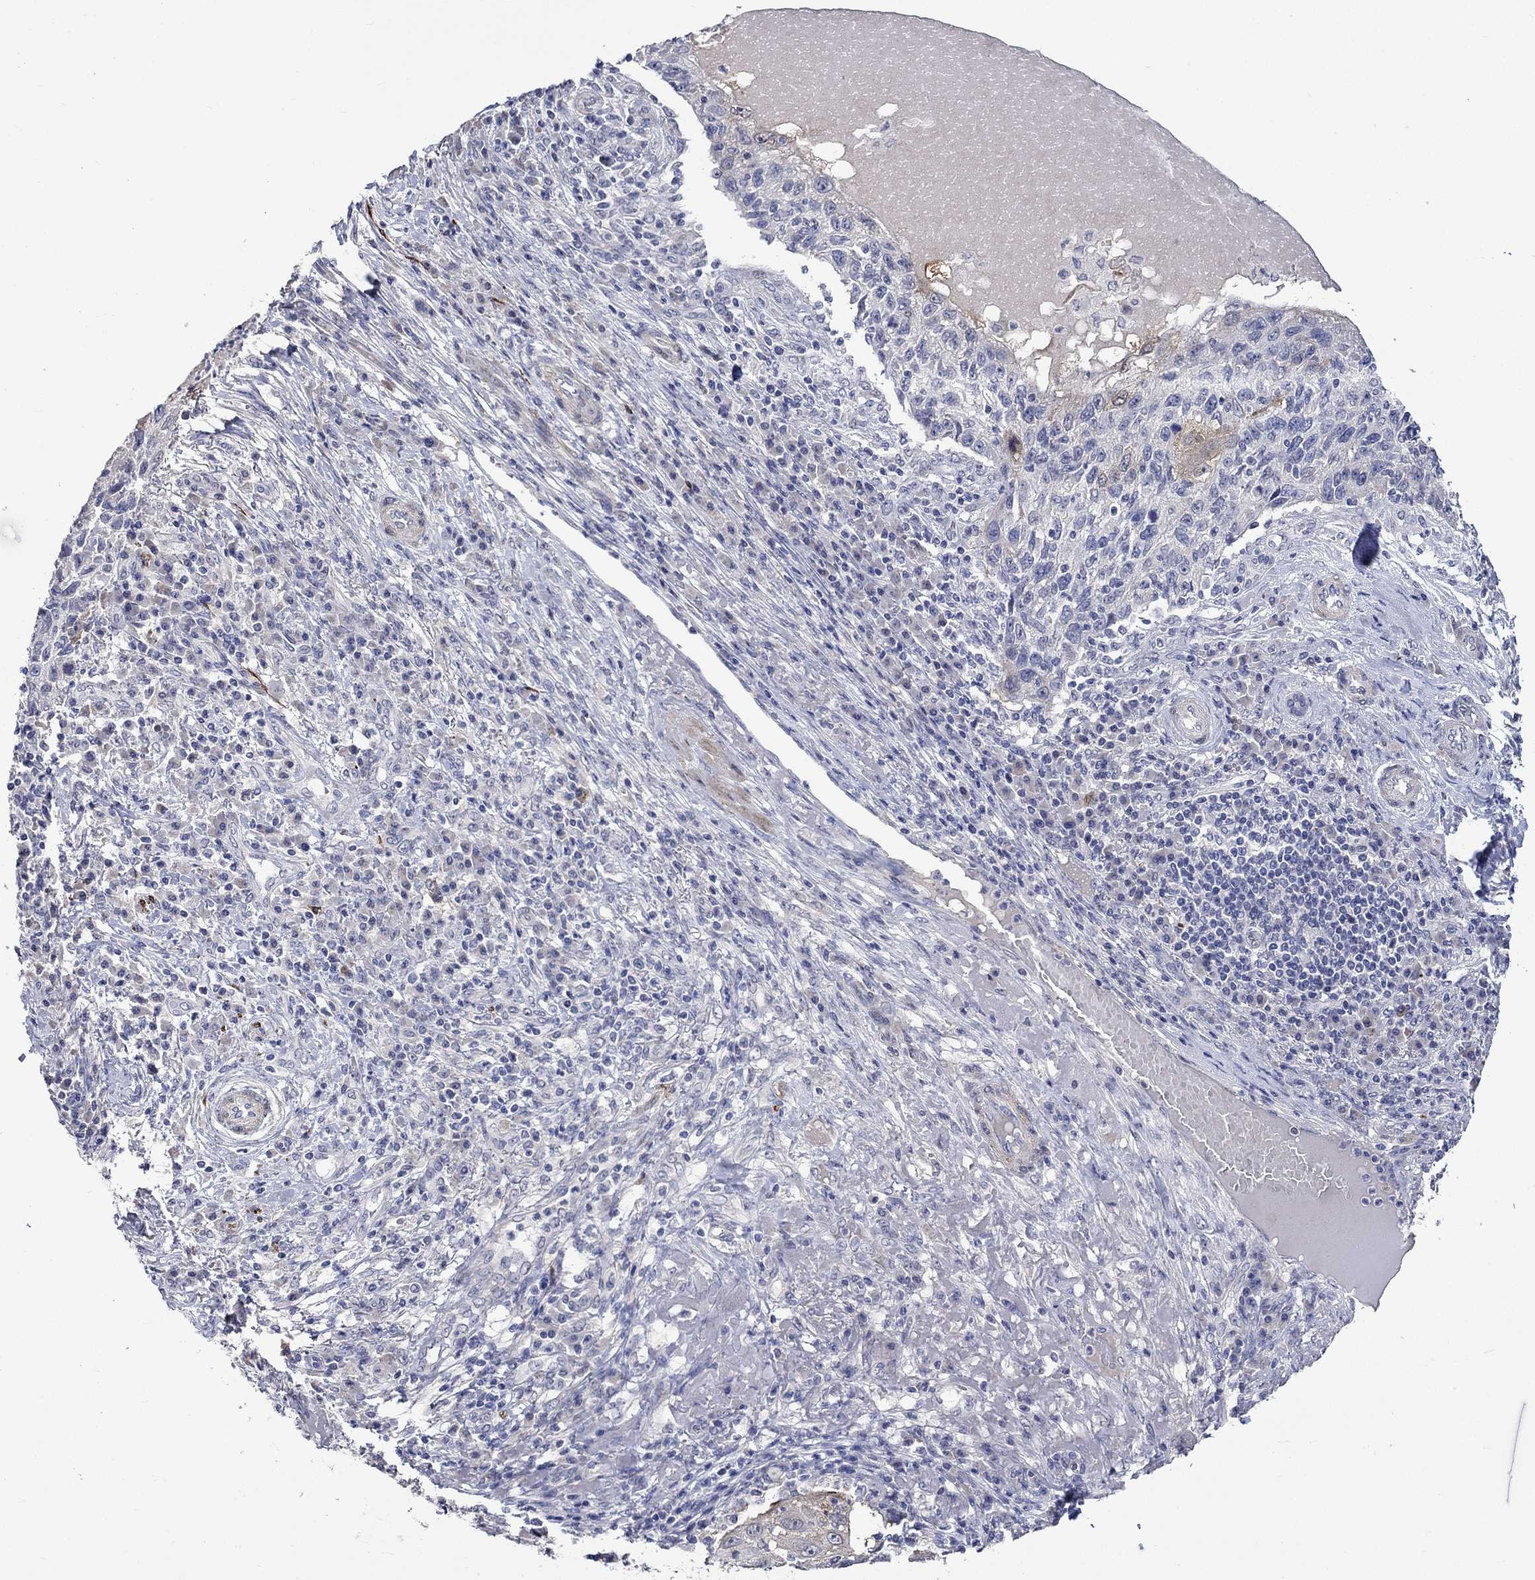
{"staining": {"intensity": "weak", "quantity": "<25%", "location": "cytoplasmic/membranous"}, "tissue": "skin cancer", "cell_type": "Tumor cells", "image_type": "cancer", "snomed": [{"axis": "morphology", "description": "Squamous cell carcinoma, NOS"}, {"axis": "topography", "description": "Skin"}], "caption": "This is a micrograph of immunohistochemistry staining of skin squamous cell carcinoma, which shows no positivity in tumor cells.", "gene": "CRYAB", "patient": {"sex": "male", "age": 92}}